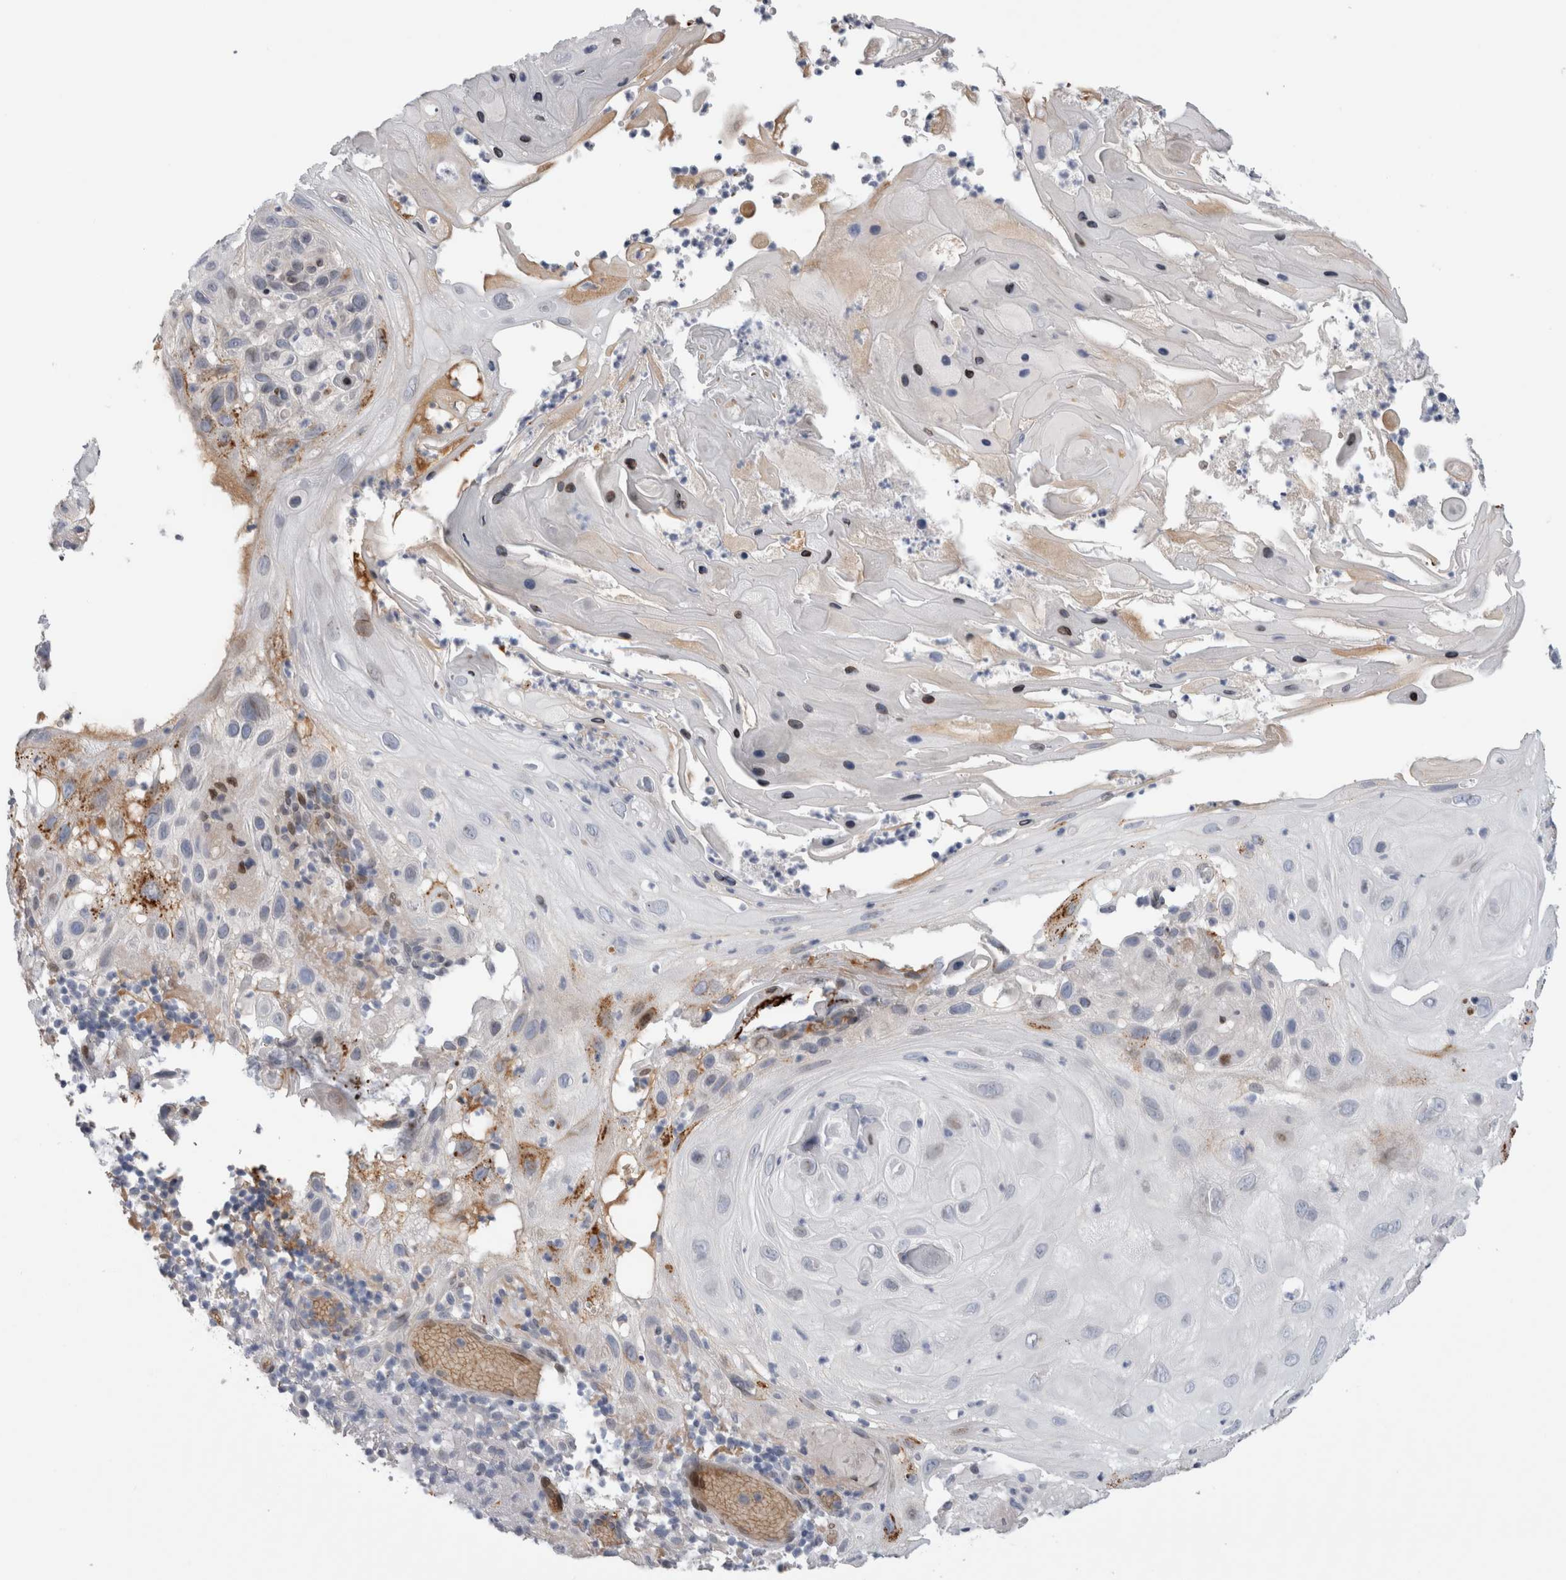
{"staining": {"intensity": "negative", "quantity": "none", "location": "none"}, "tissue": "skin cancer", "cell_type": "Tumor cells", "image_type": "cancer", "snomed": [{"axis": "morphology", "description": "Squamous cell carcinoma, NOS"}, {"axis": "topography", "description": "Skin"}], "caption": "This is a photomicrograph of immunohistochemistry staining of skin cancer (squamous cell carcinoma), which shows no positivity in tumor cells.", "gene": "DMTN", "patient": {"sex": "female", "age": 96}}